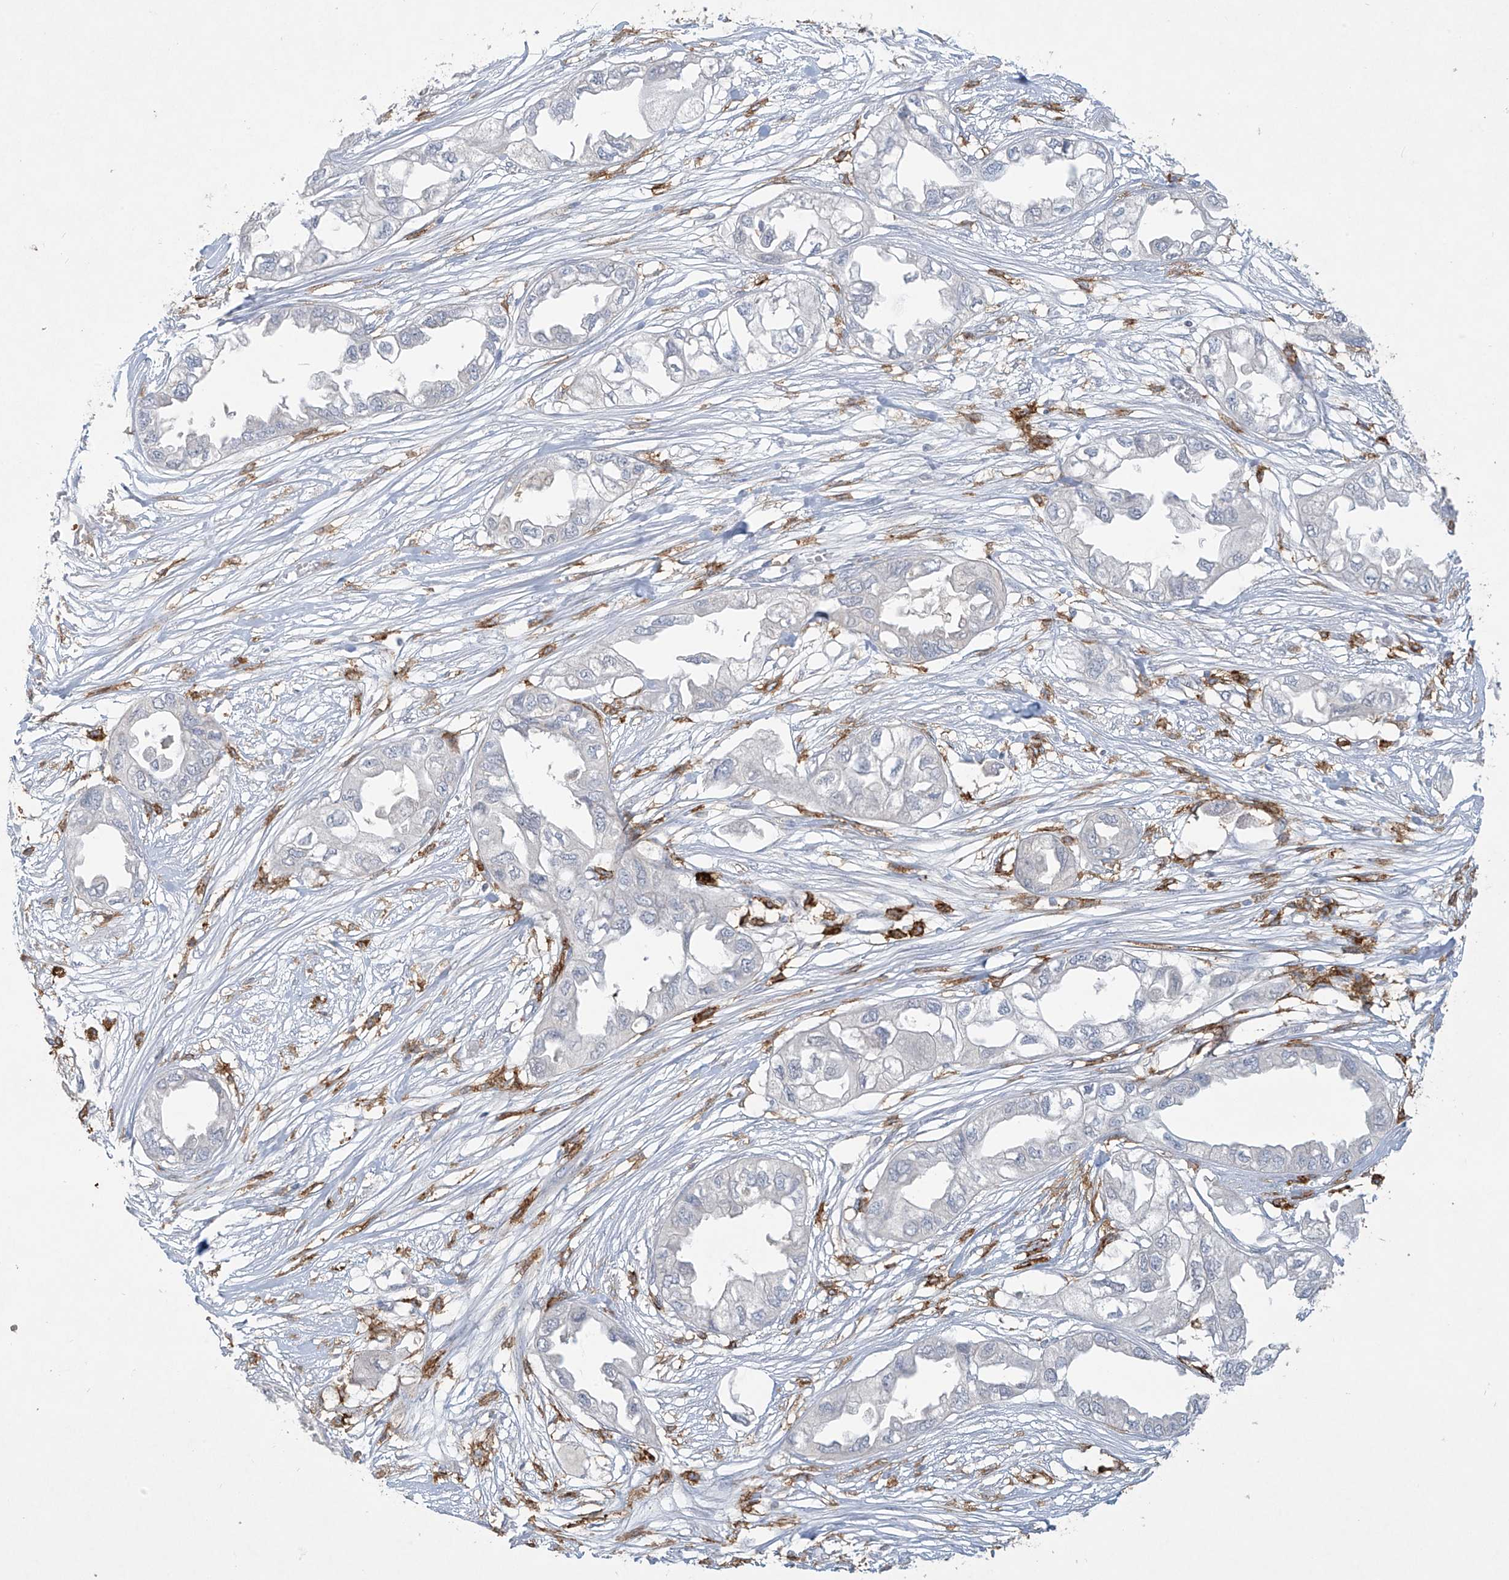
{"staining": {"intensity": "negative", "quantity": "none", "location": "none"}, "tissue": "endometrial cancer", "cell_type": "Tumor cells", "image_type": "cancer", "snomed": [{"axis": "morphology", "description": "Adenocarcinoma, NOS"}, {"axis": "topography", "description": "Endometrium"}], "caption": "A photomicrograph of human adenocarcinoma (endometrial) is negative for staining in tumor cells.", "gene": "FCGR3A", "patient": {"sex": "female", "age": 67}}